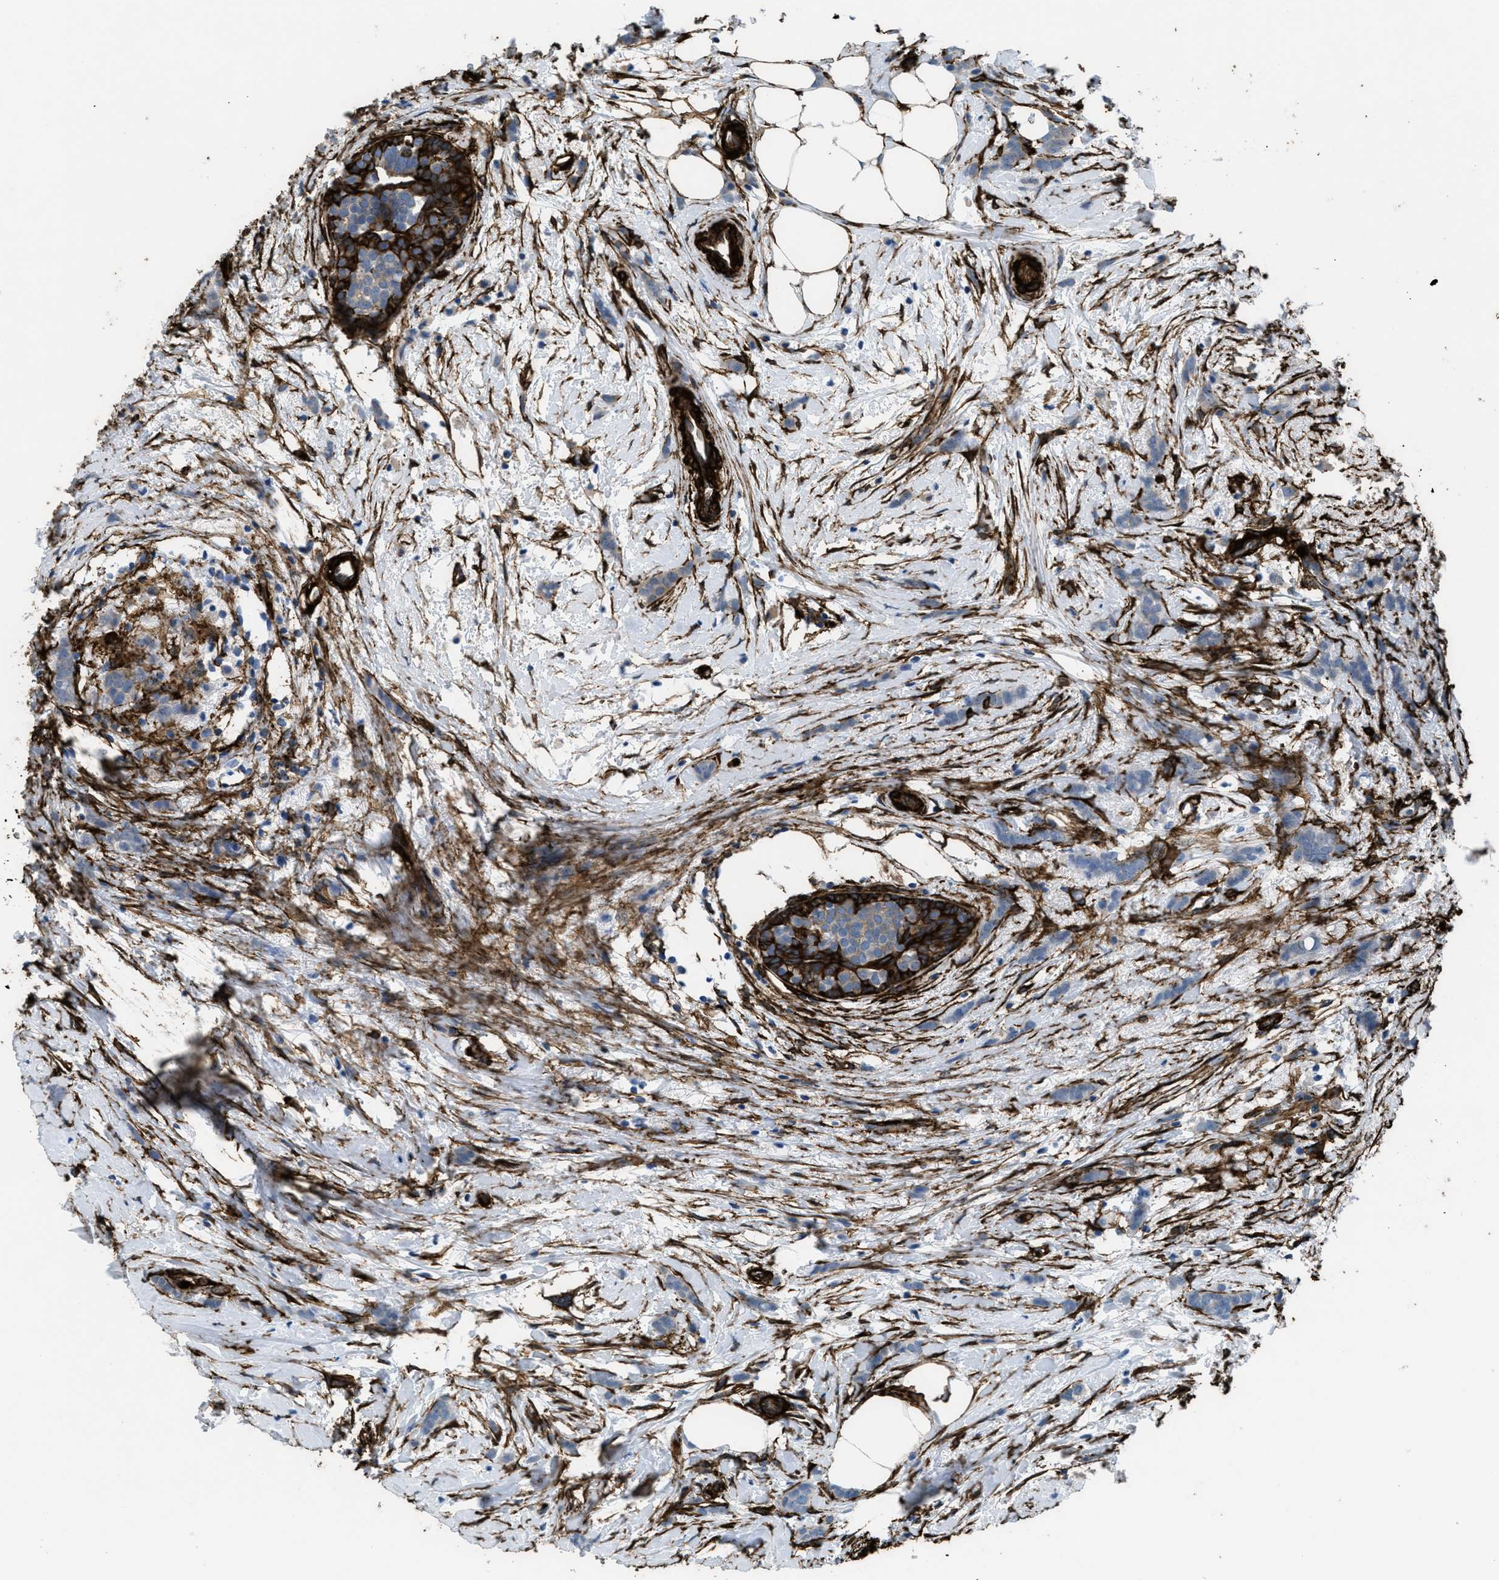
{"staining": {"intensity": "negative", "quantity": "none", "location": "none"}, "tissue": "breast cancer", "cell_type": "Tumor cells", "image_type": "cancer", "snomed": [{"axis": "morphology", "description": "Lobular carcinoma, in situ"}, {"axis": "morphology", "description": "Lobular carcinoma"}, {"axis": "topography", "description": "Breast"}], "caption": "There is no significant expression in tumor cells of breast cancer (lobular carcinoma).", "gene": "CALD1", "patient": {"sex": "female", "age": 41}}